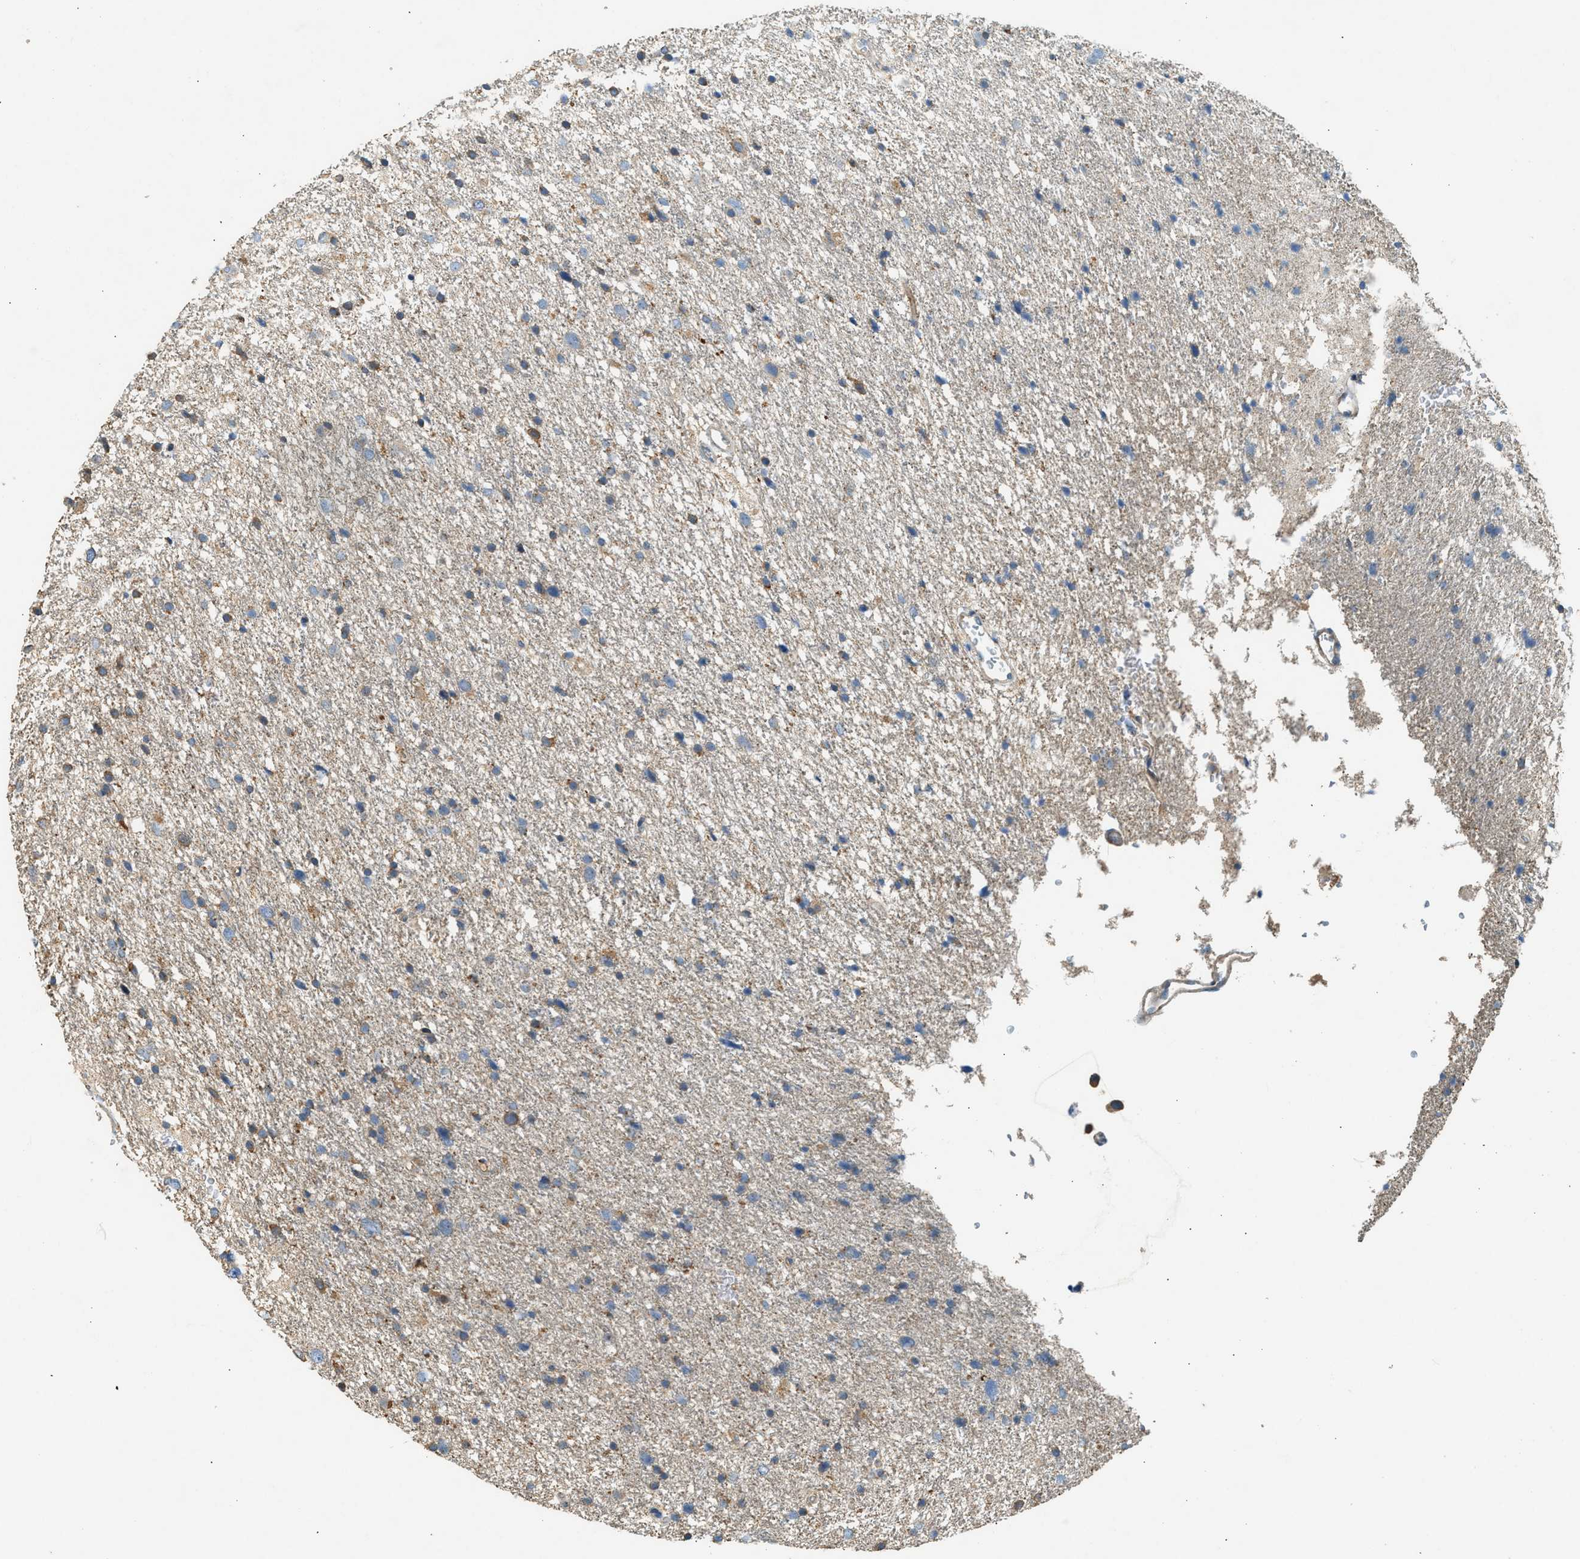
{"staining": {"intensity": "moderate", "quantity": "<25%", "location": "cytoplasmic/membranous"}, "tissue": "glioma", "cell_type": "Tumor cells", "image_type": "cancer", "snomed": [{"axis": "morphology", "description": "Glioma, malignant, Low grade"}, {"axis": "topography", "description": "Brain"}], "caption": "Protein staining by immunohistochemistry (IHC) displays moderate cytoplasmic/membranous positivity in approximately <25% of tumor cells in malignant glioma (low-grade).", "gene": "CTSB", "patient": {"sex": "female", "age": 37}}